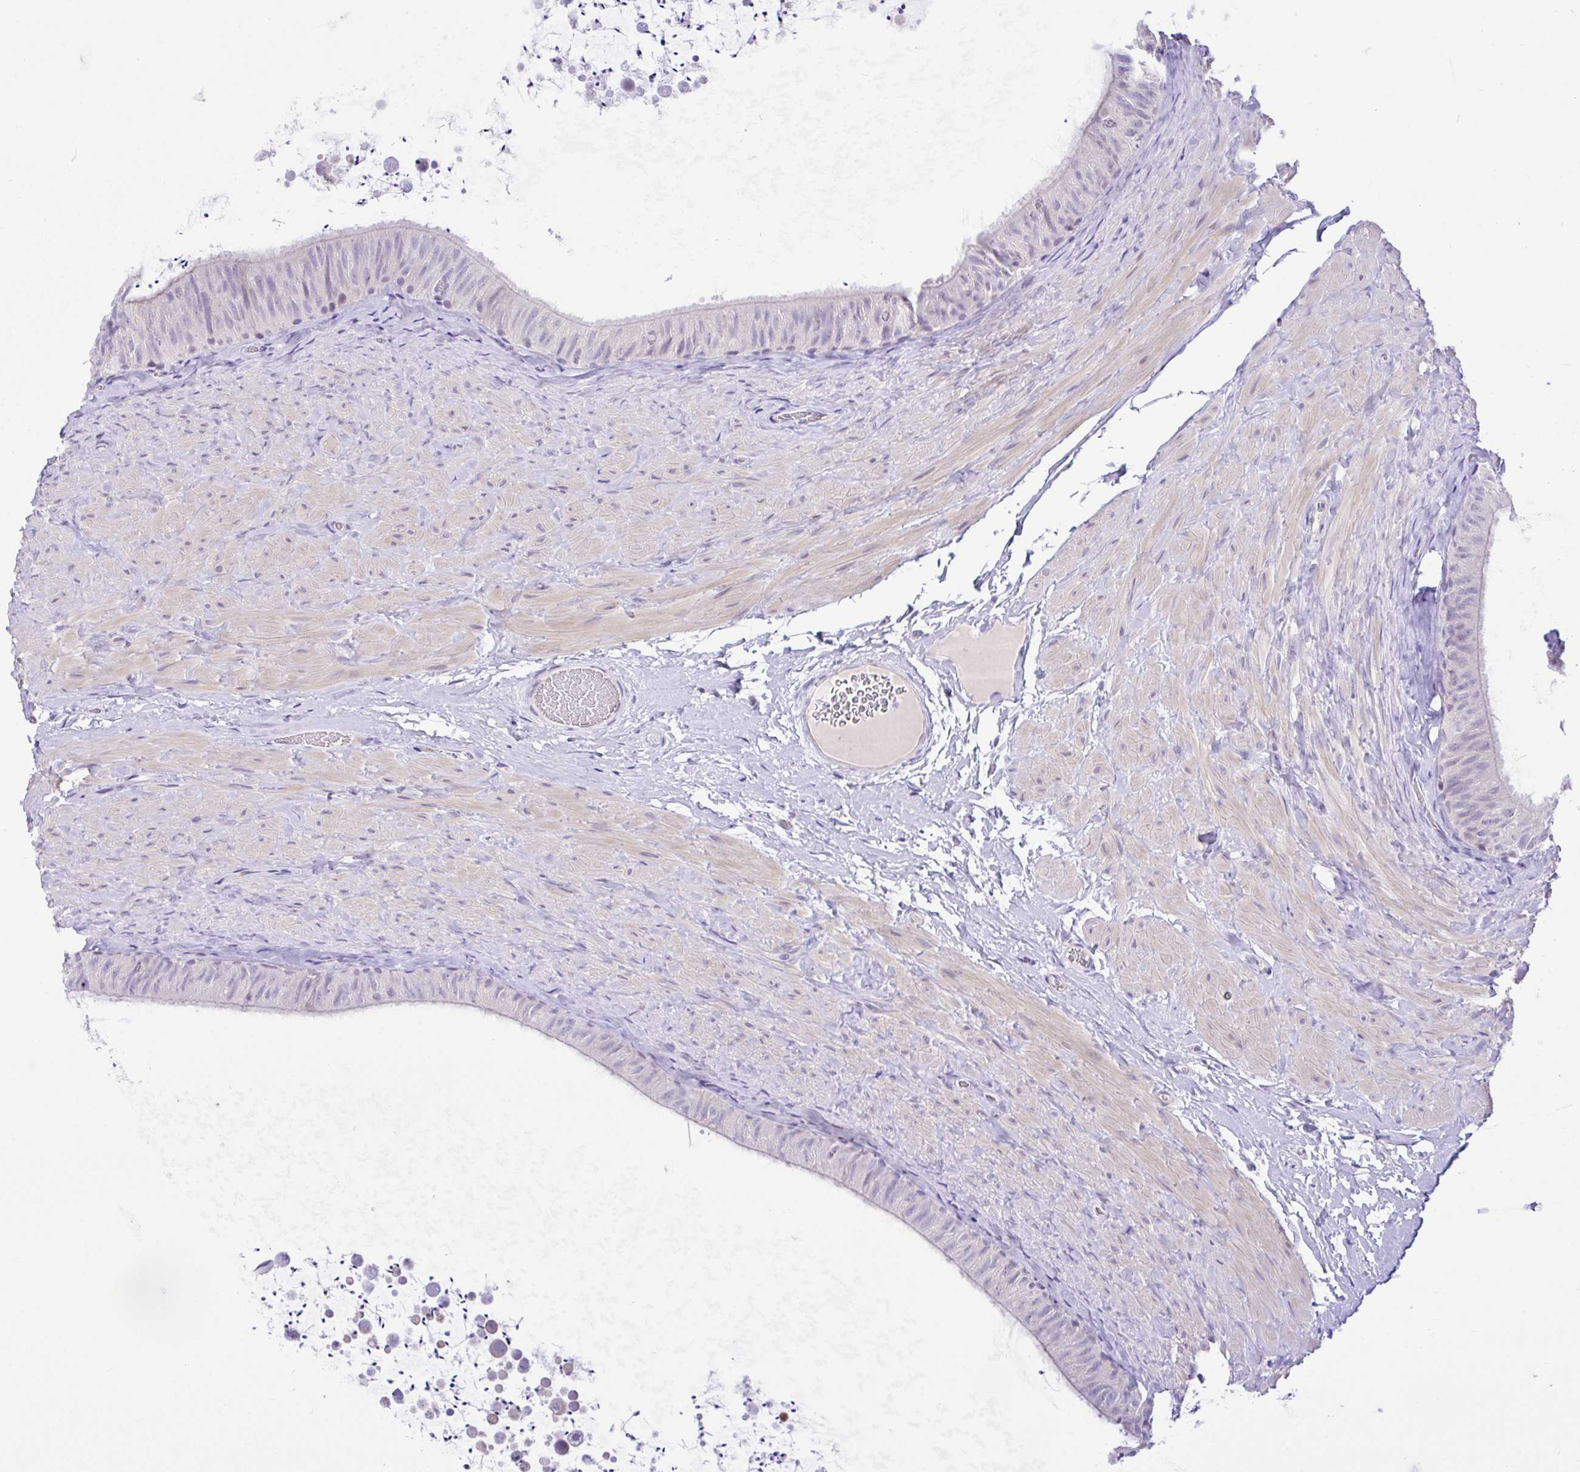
{"staining": {"intensity": "negative", "quantity": "none", "location": "none"}, "tissue": "epididymis", "cell_type": "Glandular cells", "image_type": "normal", "snomed": [{"axis": "morphology", "description": "Normal tissue, NOS"}, {"axis": "topography", "description": "Epididymis, spermatic cord, NOS"}, {"axis": "topography", "description": "Epididymis"}], "caption": "High magnification brightfield microscopy of normal epididymis stained with DAB (3,3'-diaminobenzidine) (brown) and counterstained with hematoxylin (blue): glandular cells show no significant positivity. The staining was performed using DAB to visualize the protein expression in brown, while the nuclei were stained in blue with hematoxylin (Magnification: 20x).", "gene": "ANO4", "patient": {"sex": "male", "age": 31}}